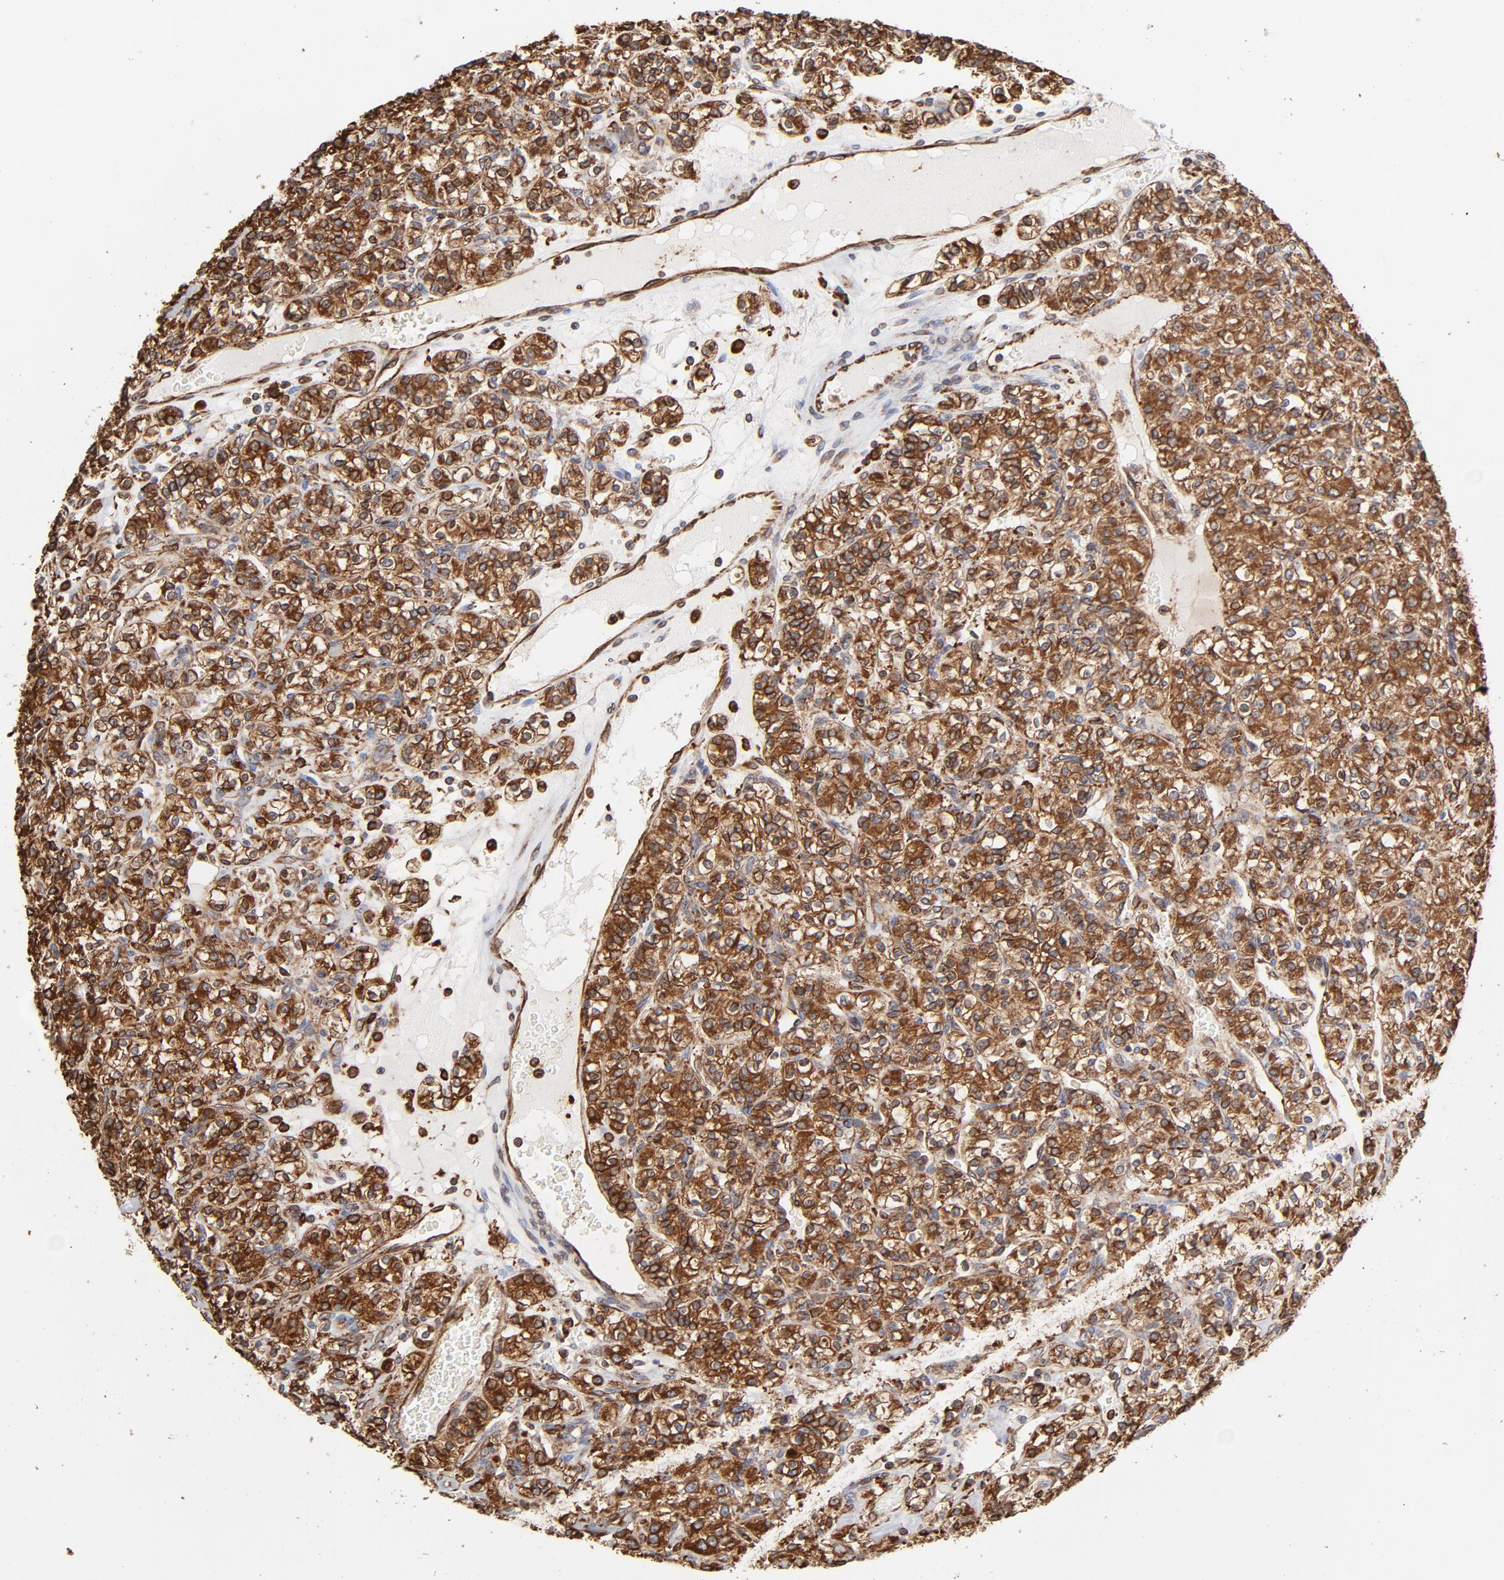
{"staining": {"intensity": "strong", "quantity": ">75%", "location": "cytoplasmic/membranous"}, "tissue": "renal cancer", "cell_type": "Tumor cells", "image_type": "cancer", "snomed": [{"axis": "morphology", "description": "Adenocarcinoma, NOS"}, {"axis": "topography", "description": "Kidney"}], "caption": "DAB (3,3'-diaminobenzidine) immunohistochemical staining of human renal adenocarcinoma demonstrates strong cytoplasmic/membranous protein positivity in approximately >75% of tumor cells.", "gene": "CANX", "patient": {"sex": "male", "age": 77}}